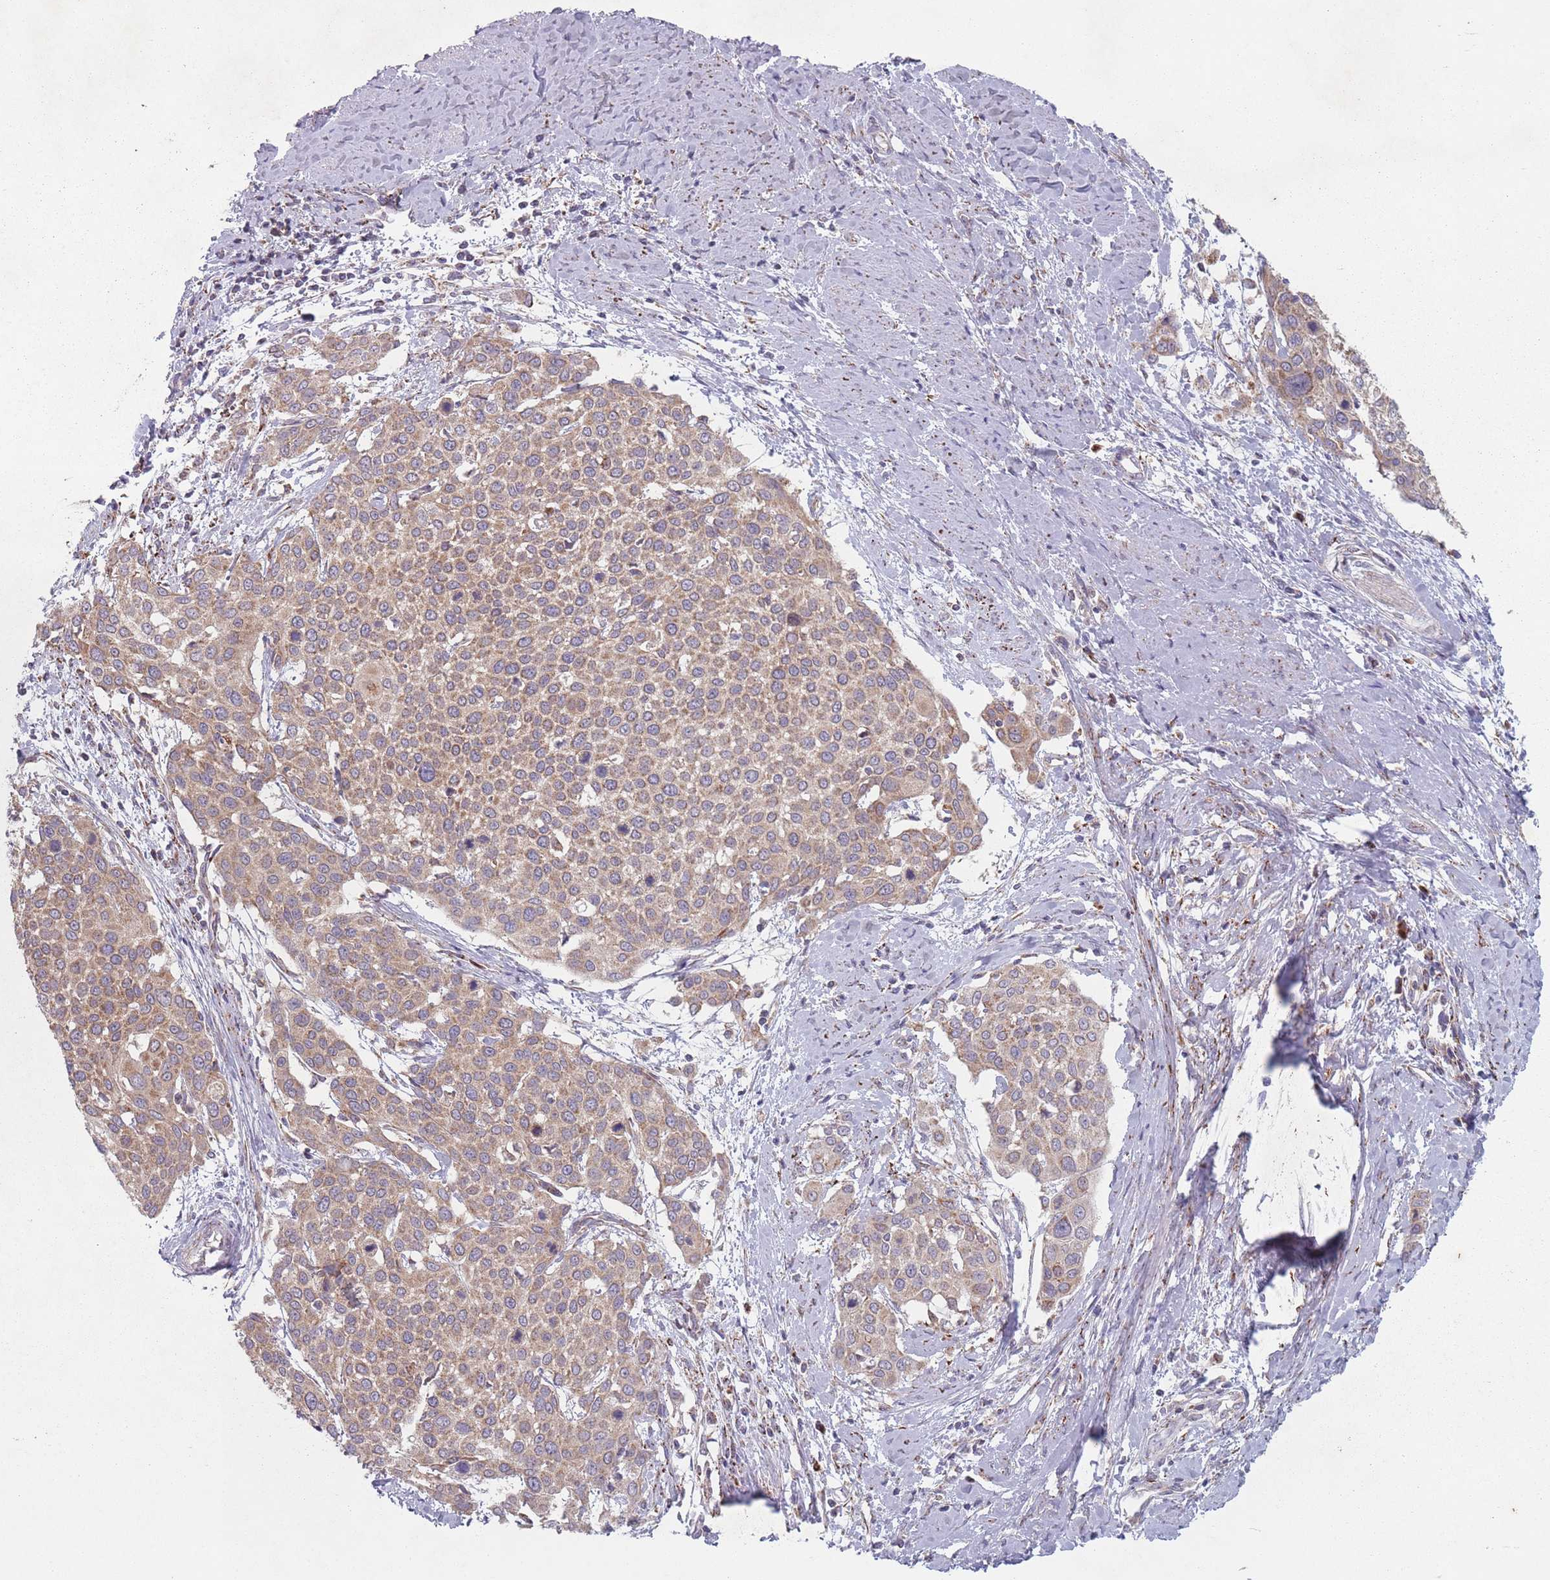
{"staining": {"intensity": "moderate", "quantity": ">75%", "location": "cytoplasmic/membranous"}, "tissue": "cervical cancer", "cell_type": "Tumor cells", "image_type": "cancer", "snomed": [{"axis": "morphology", "description": "Squamous cell carcinoma, NOS"}, {"axis": "topography", "description": "Cervix"}], "caption": "Cervical squamous cell carcinoma stained with DAB (3,3'-diaminobenzidine) immunohistochemistry (IHC) displays medium levels of moderate cytoplasmic/membranous expression in approximately >75% of tumor cells.", "gene": "OR10Q1", "patient": {"sex": "female", "age": 44}}